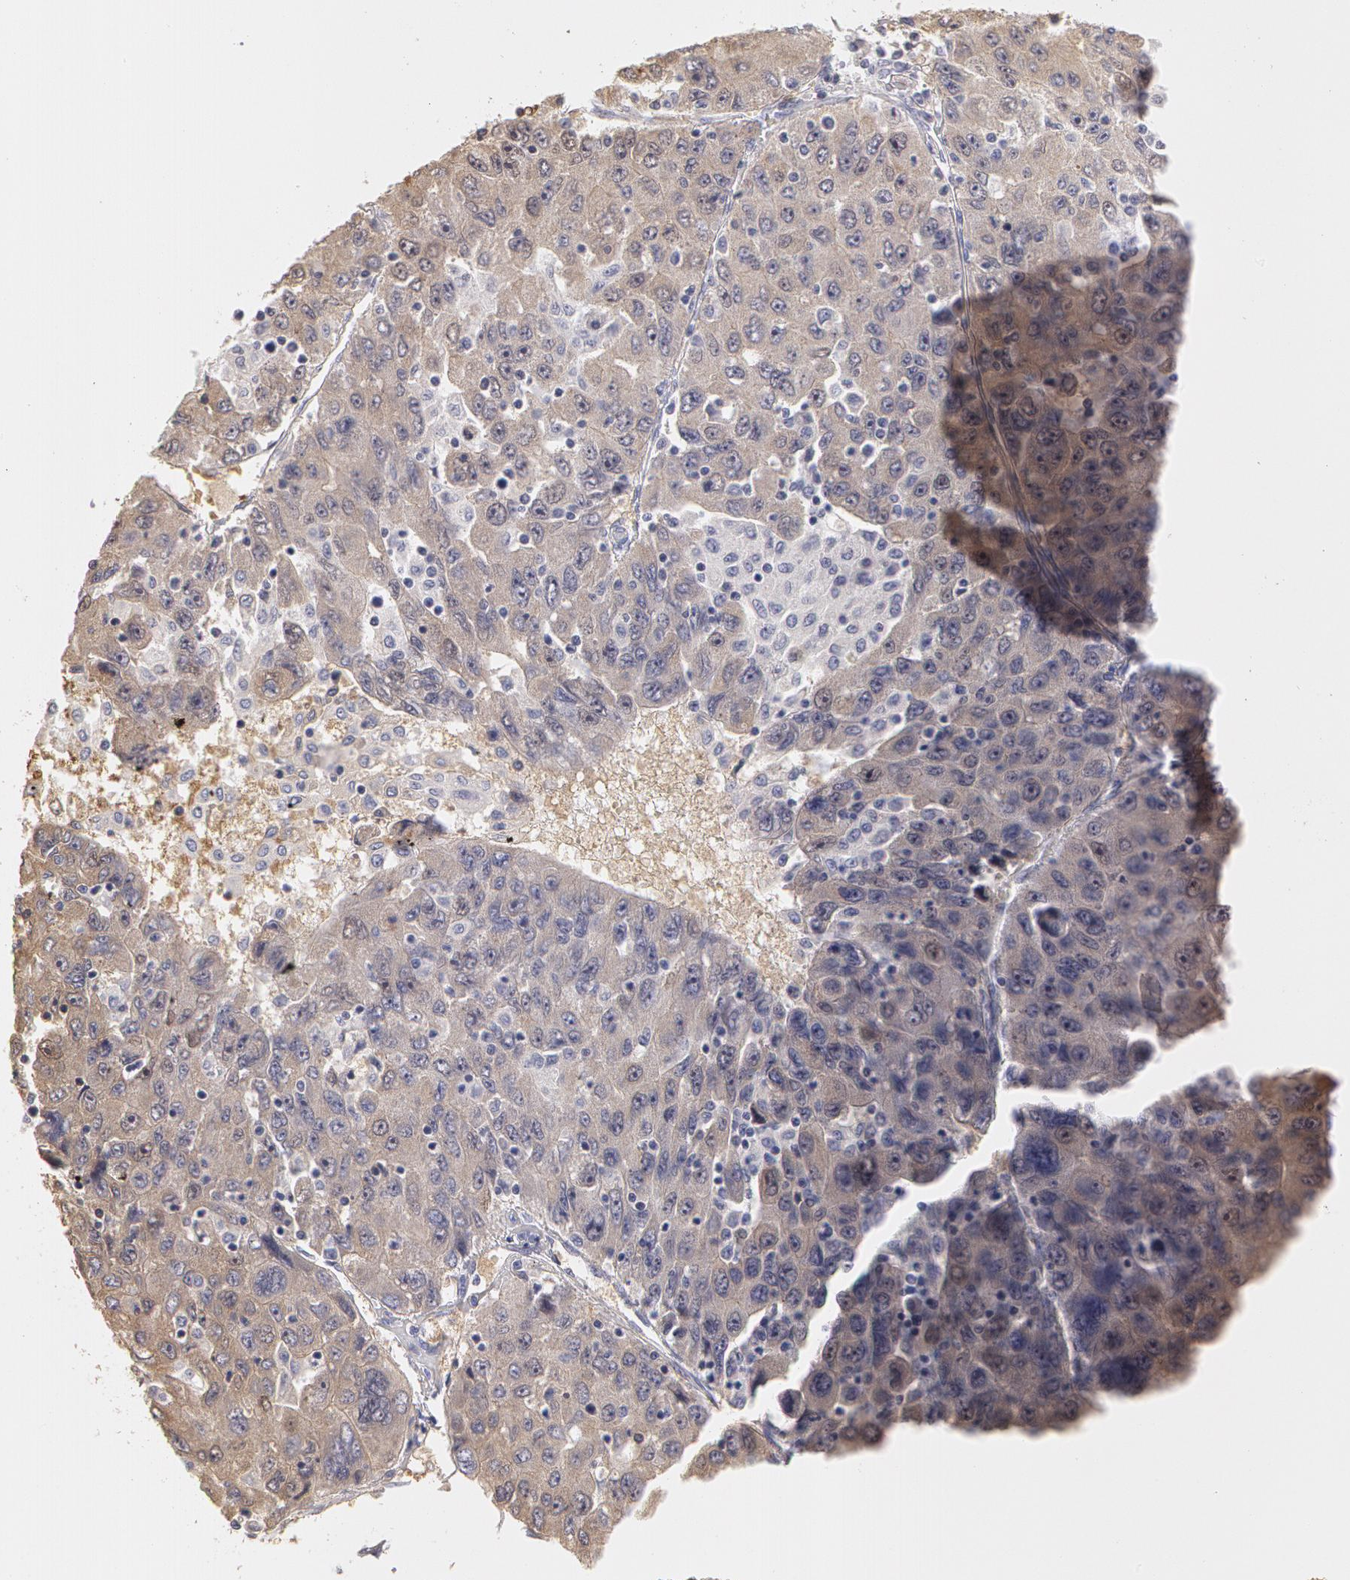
{"staining": {"intensity": "negative", "quantity": "none", "location": "none"}, "tissue": "liver cancer", "cell_type": "Tumor cells", "image_type": "cancer", "snomed": [{"axis": "morphology", "description": "Carcinoma, Hepatocellular, NOS"}, {"axis": "topography", "description": "Liver"}], "caption": "Liver cancer (hepatocellular carcinoma) was stained to show a protein in brown. There is no significant expression in tumor cells. (DAB (3,3'-diaminobenzidine) immunohistochemistry (IHC) visualized using brightfield microscopy, high magnification).", "gene": "C1R", "patient": {"sex": "male", "age": 49}}